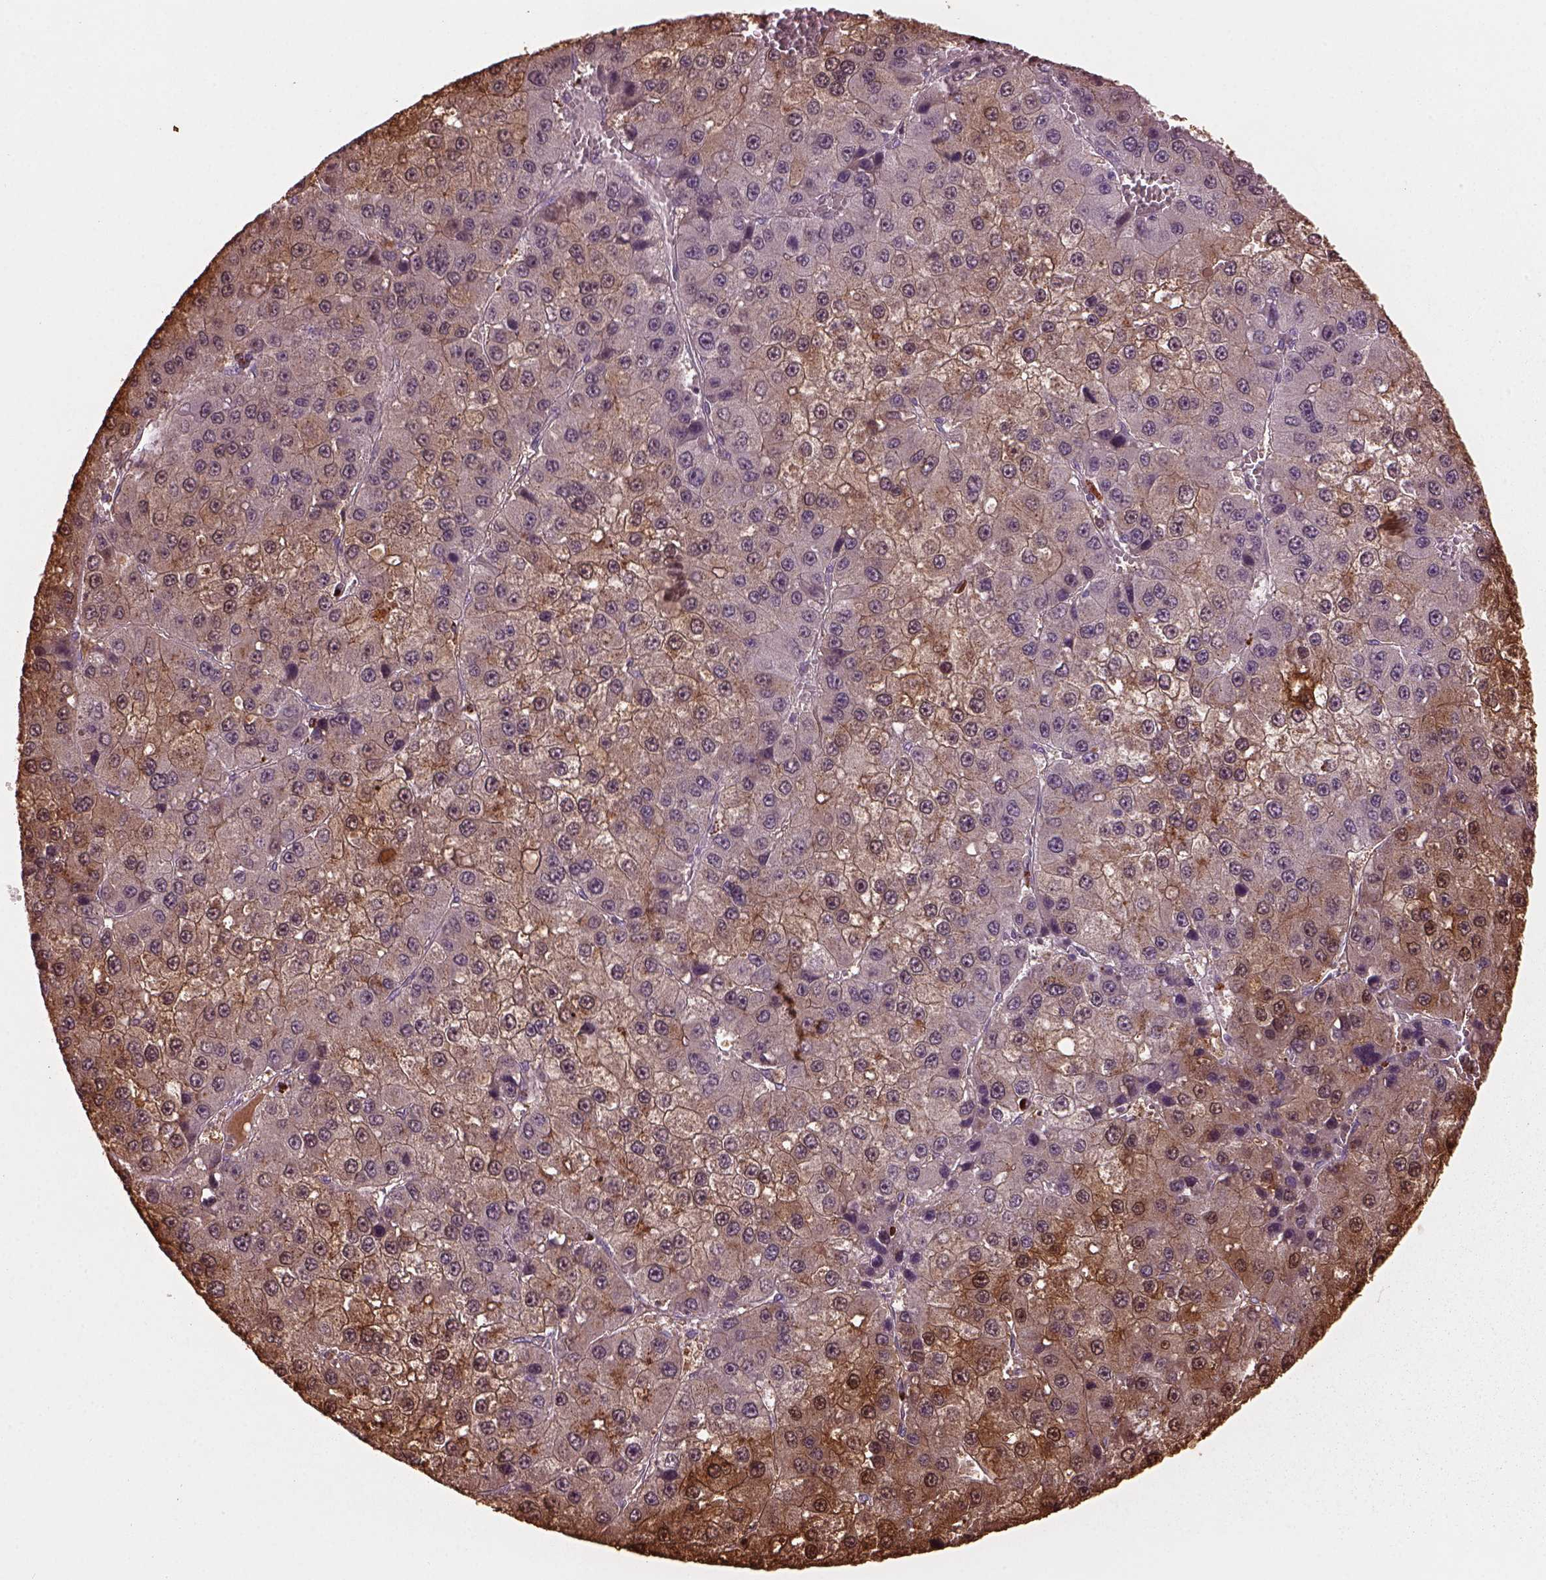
{"staining": {"intensity": "moderate", "quantity": "25%-75%", "location": "cytoplasmic/membranous"}, "tissue": "liver cancer", "cell_type": "Tumor cells", "image_type": "cancer", "snomed": [{"axis": "morphology", "description": "Carcinoma, Hepatocellular, NOS"}, {"axis": "topography", "description": "Liver"}], "caption": "A photomicrograph of human liver hepatocellular carcinoma stained for a protein exhibits moderate cytoplasmic/membranous brown staining in tumor cells. (IHC, brightfield microscopy, high magnification).", "gene": "RUFY3", "patient": {"sex": "female", "age": 73}}